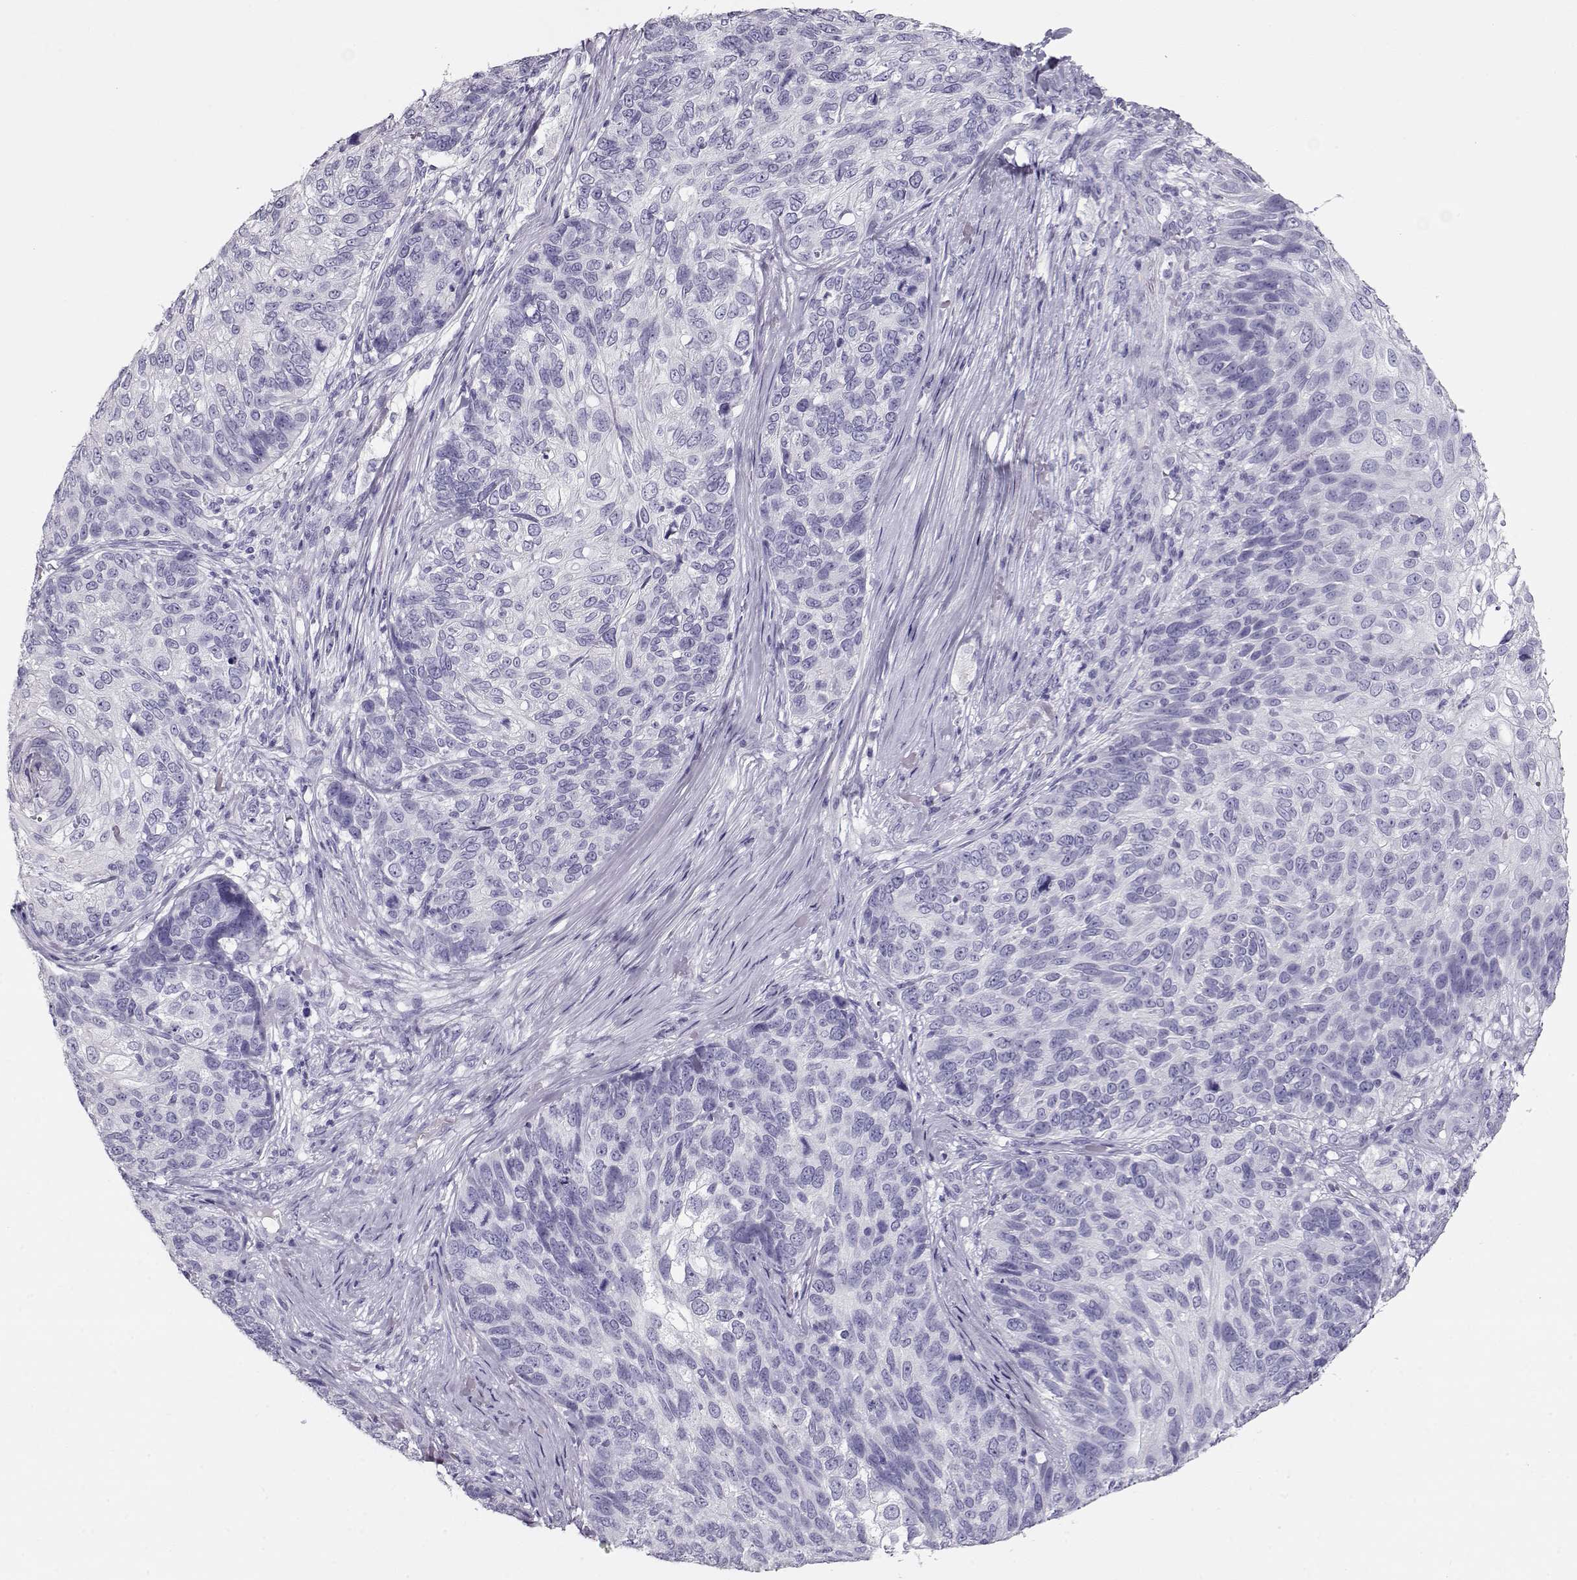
{"staining": {"intensity": "negative", "quantity": "none", "location": "none"}, "tissue": "skin cancer", "cell_type": "Tumor cells", "image_type": "cancer", "snomed": [{"axis": "morphology", "description": "Squamous cell carcinoma, NOS"}, {"axis": "topography", "description": "Skin"}], "caption": "High power microscopy histopathology image of an IHC micrograph of skin squamous cell carcinoma, revealing no significant positivity in tumor cells. (Brightfield microscopy of DAB immunohistochemistry at high magnification).", "gene": "ACTN2", "patient": {"sex": "male", "age": 92}}